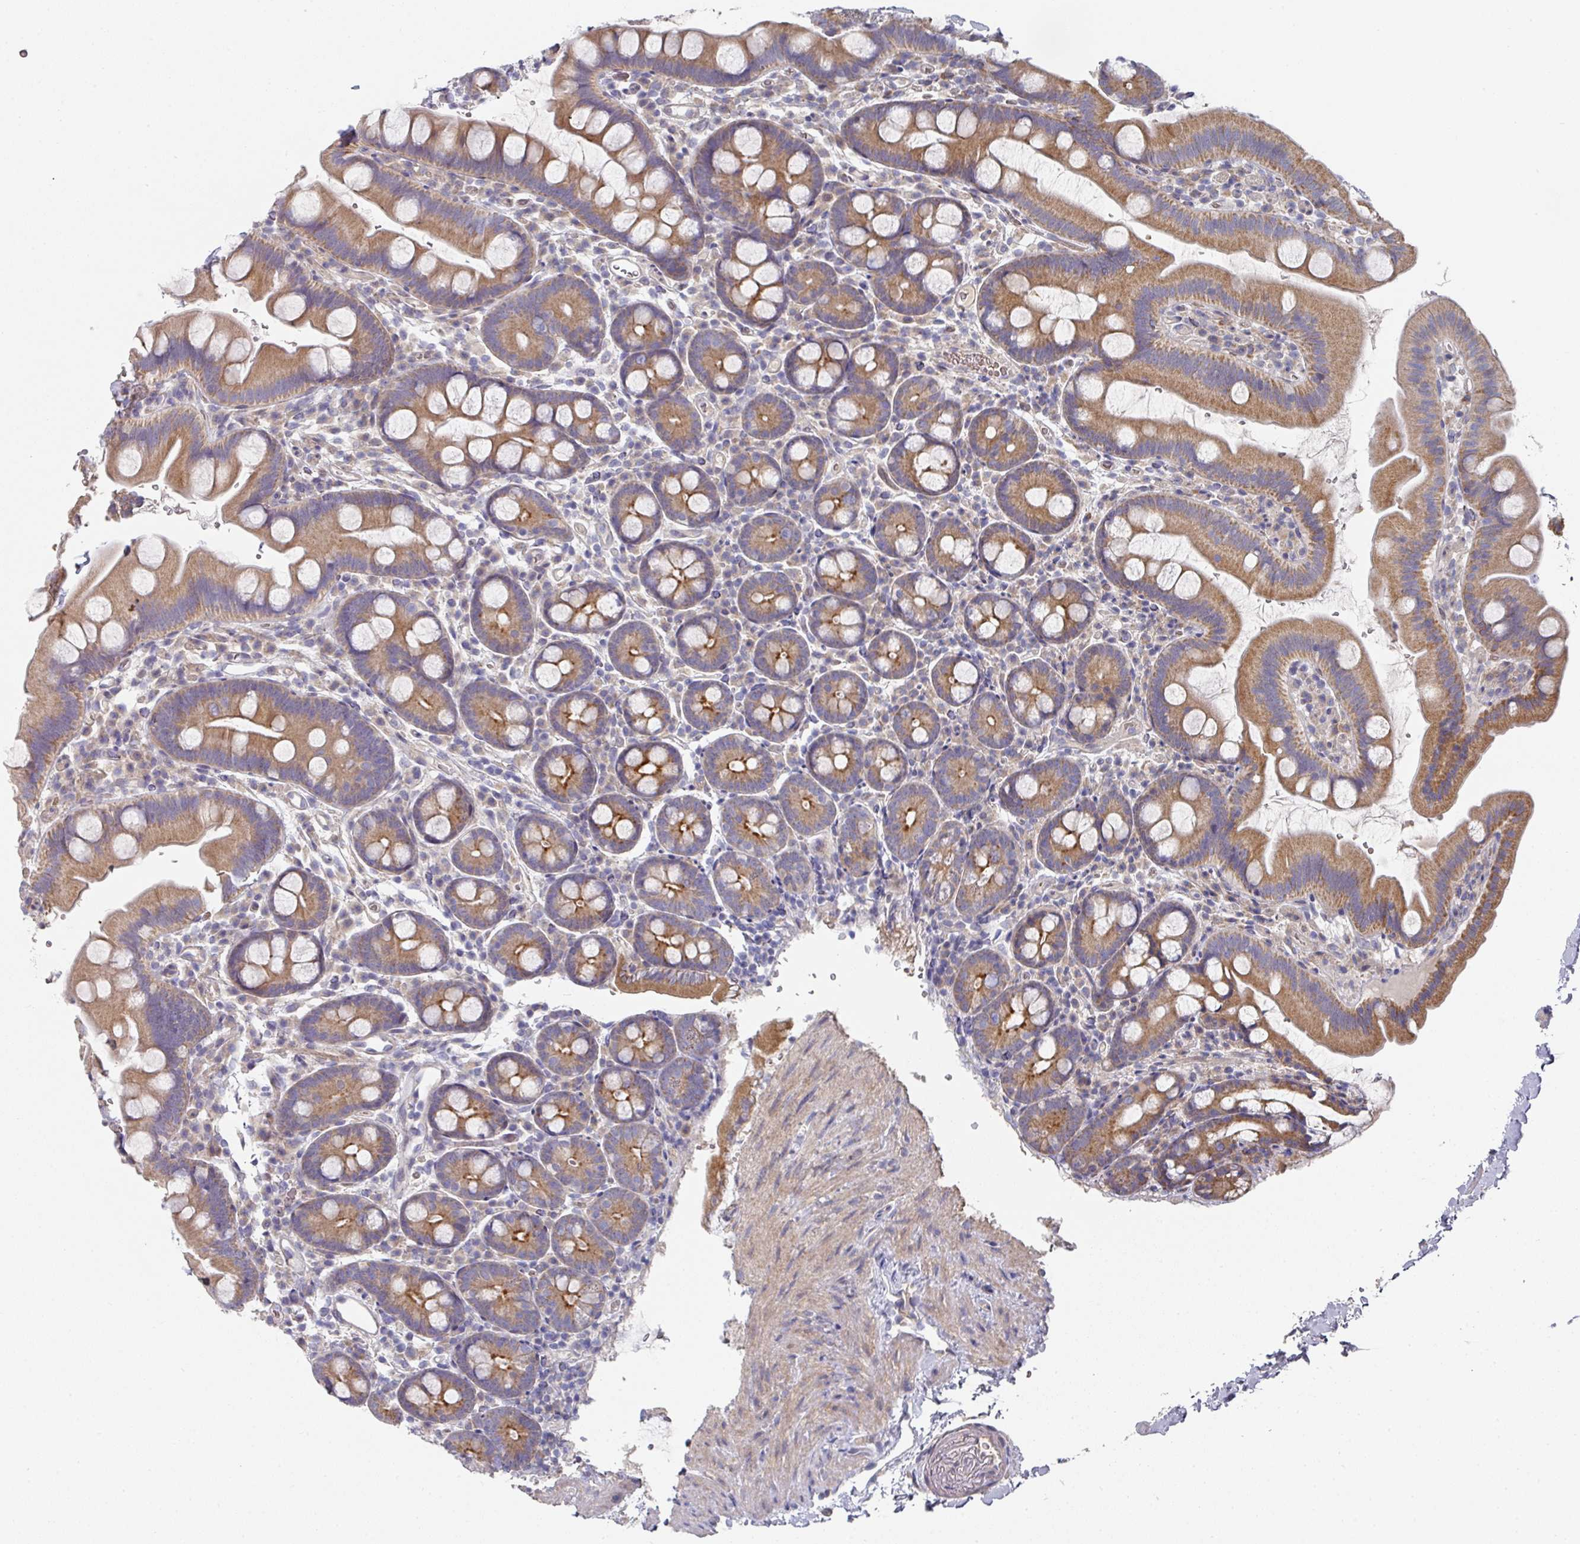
{"staining": {"intensity": "moderate", "quantity": ">75%", "location": "cytoplasmic/membranous"}, "tissue": "small intestine", "cell_type": "Glandular cells", "image_type": "normal", "snomed": [{"axis": "morphology", "description": "Normal tissue, NOS"}, {"axis": "topography", "description": "Small intestine"}], "caption": "Protein expression analysis of normal human small intestine reveals moderate cytoplasmic/membranous staining in approximately >75% of glandular cells. (Brightfield microscopy of DAB IHC at high magnification).", "gene": "PYROXD2", "patient": {"sex": "female", "age": 68}}